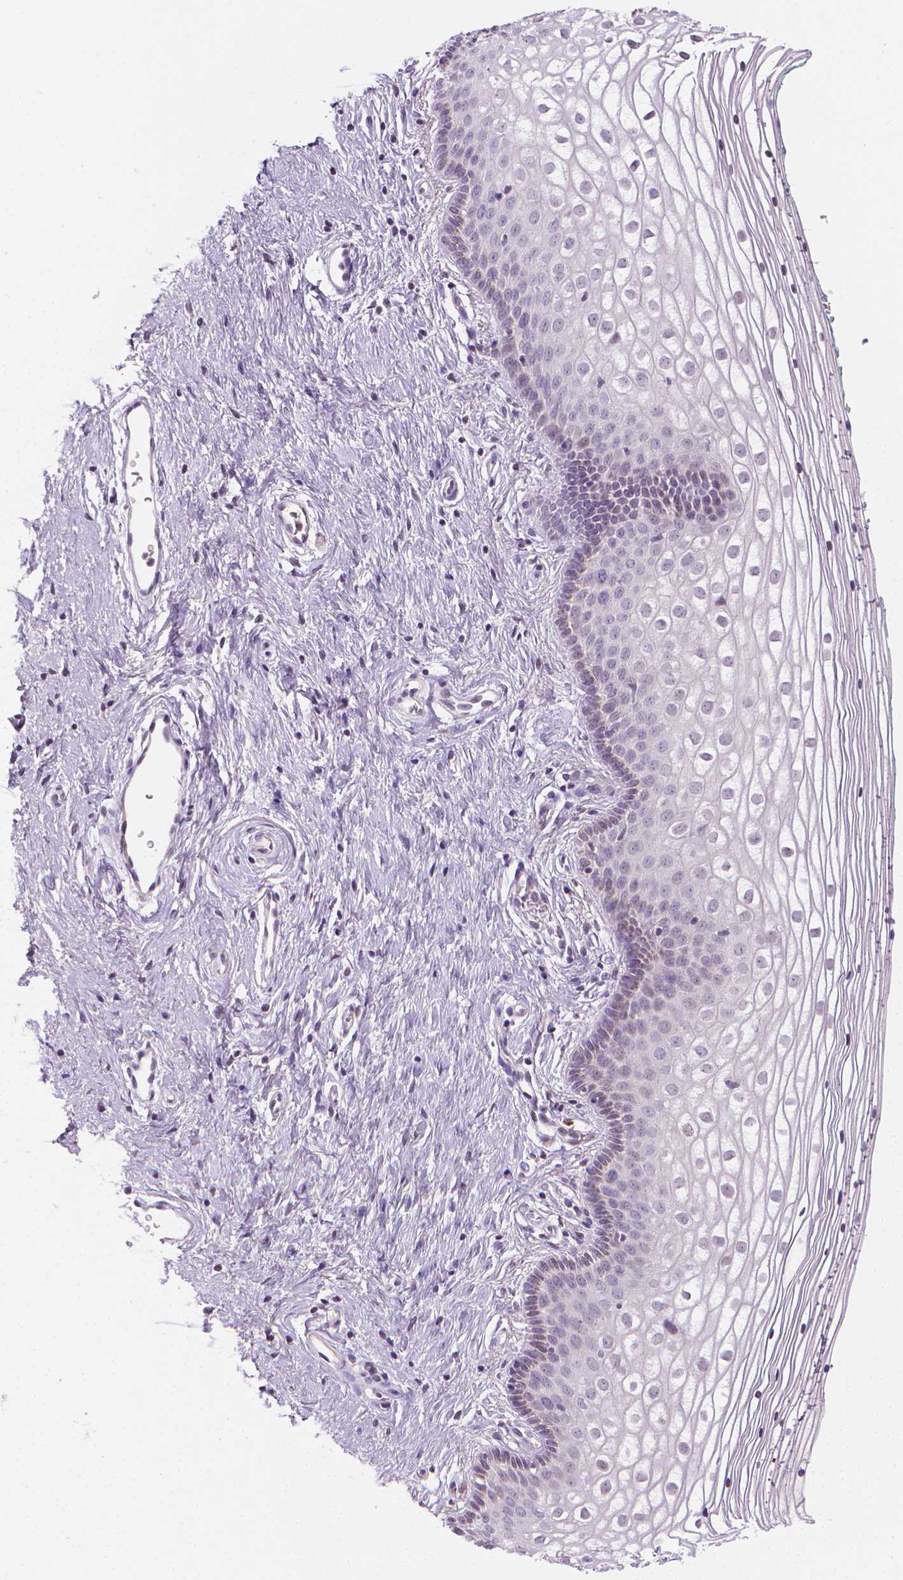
{"staining": {"intensity": "negative", "quantity": "none", "location": "none"}, "tissue": "vagina", "cell_type": "Squamous epithelial cells", "image_type": "normal", "snomed": [{"axis": "morphology", "description": "Normal tissue, NOS"}, {"axis": "topography", "description": "Vagina"}], "caption": "This micrograph is of unremarkable vagina stained with immunohistochemistry (IHC) to label a protein in brown with the nuclei are counter-stained blue. There is no expression in squamous epithelial cells. Nuclei are stained in blue.", "gene": "NCAN", "patient": {"sex": "female", "age": 36}}